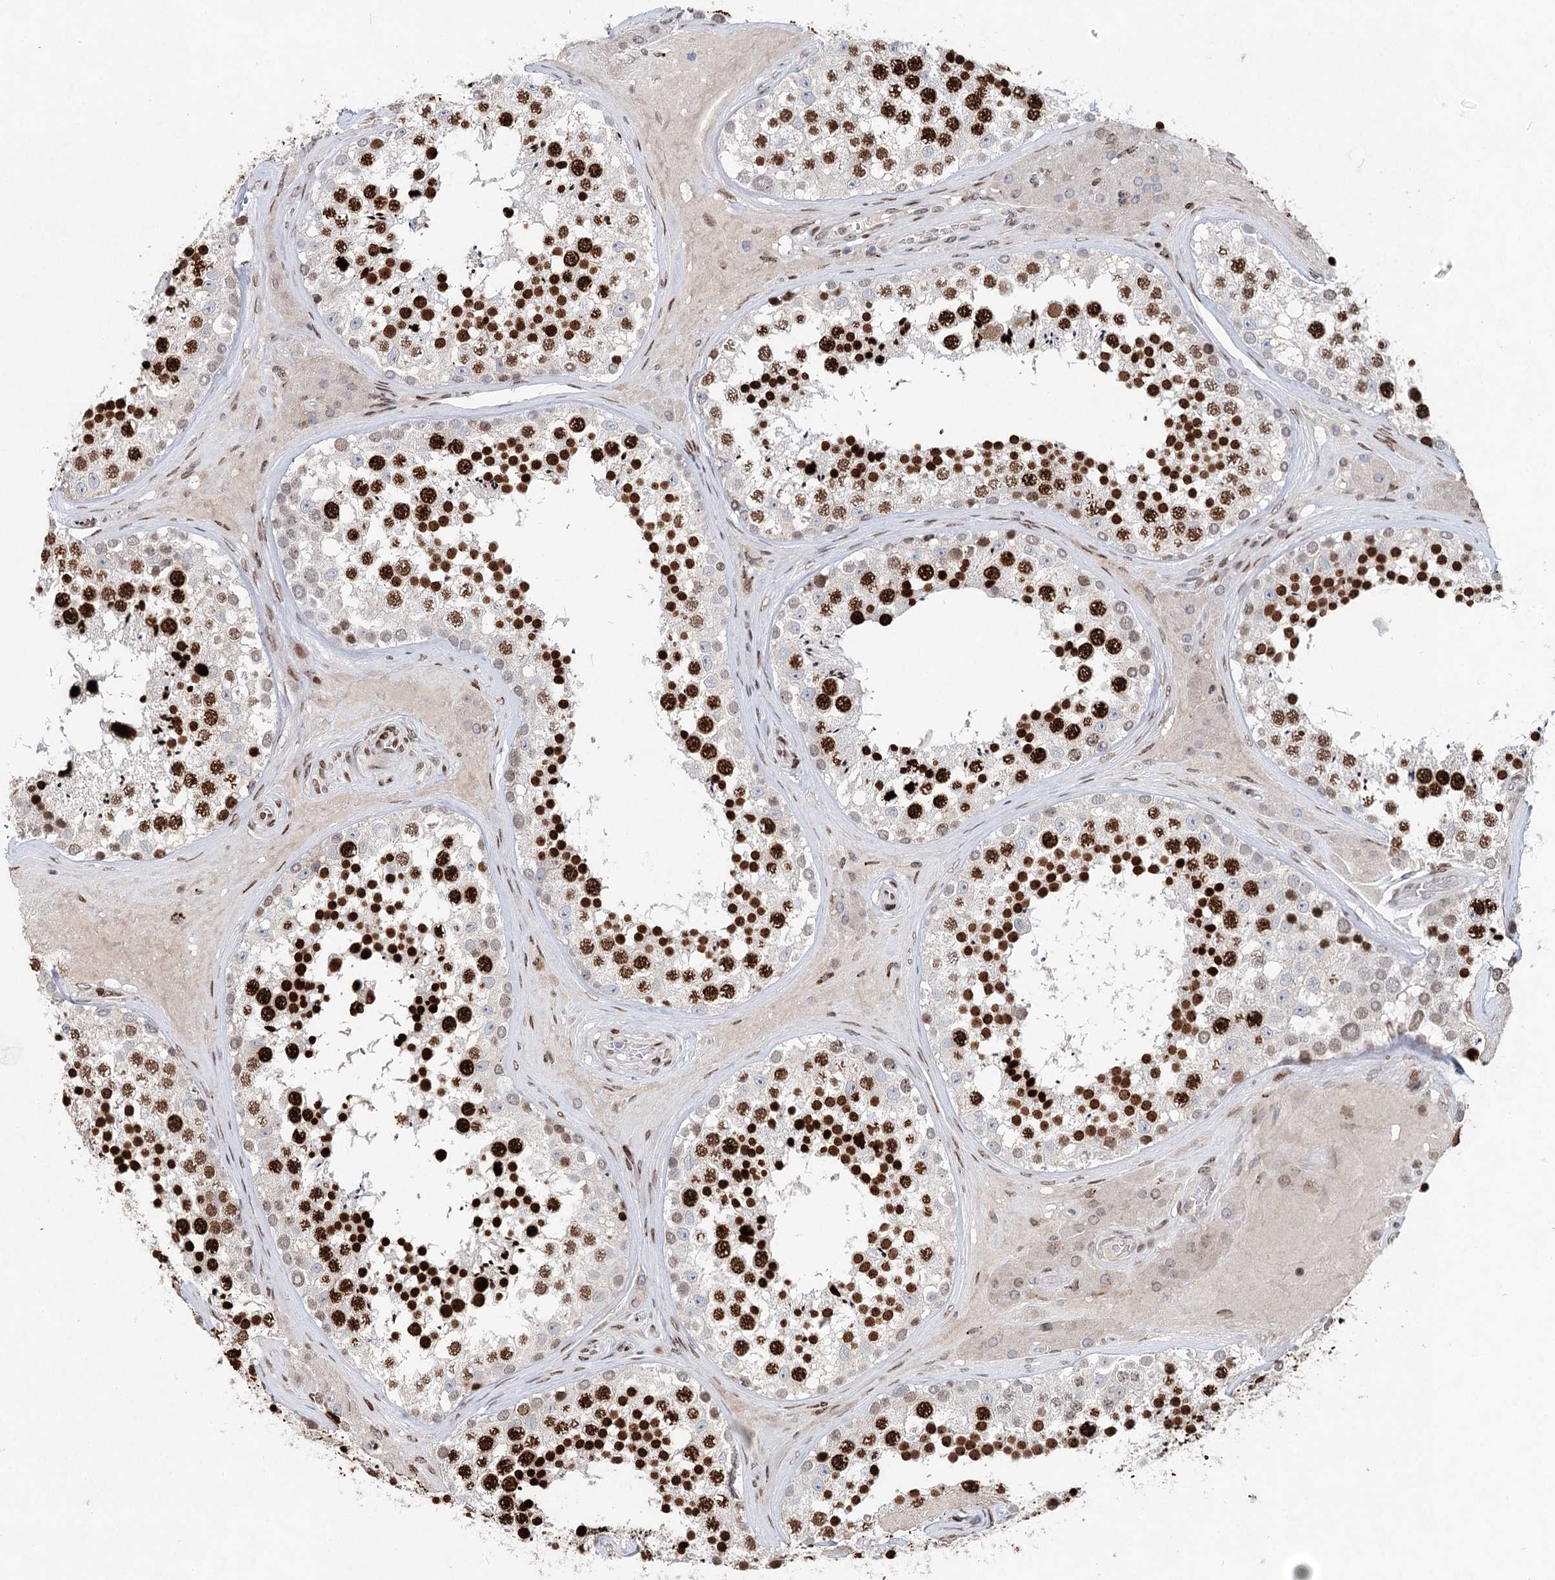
{"staining": {"intensity": "strong", "quantity": ">75%", "location": "nuclear"}, "tissue": "testis", "cell_type": "Cells in seminiferous ducts", "image_type": "normal", "snomed": [{"axis": "morphology", "description": "Normal tissue, NOS"}, {"axis": "topography", "description": "Testis"}], "caption": "A brown stain highlights strong nuclear positivity of a protein in cells in seminiferous ducts of benign human testis. (Stains: DAB (3,3'-diaminobenzidine) in brown, nuclei in blue, Microscopy: brightfield microscopy at high magnification).", "gene": "FRMD4A", "patient": {"sex": "male", "age": 46}}